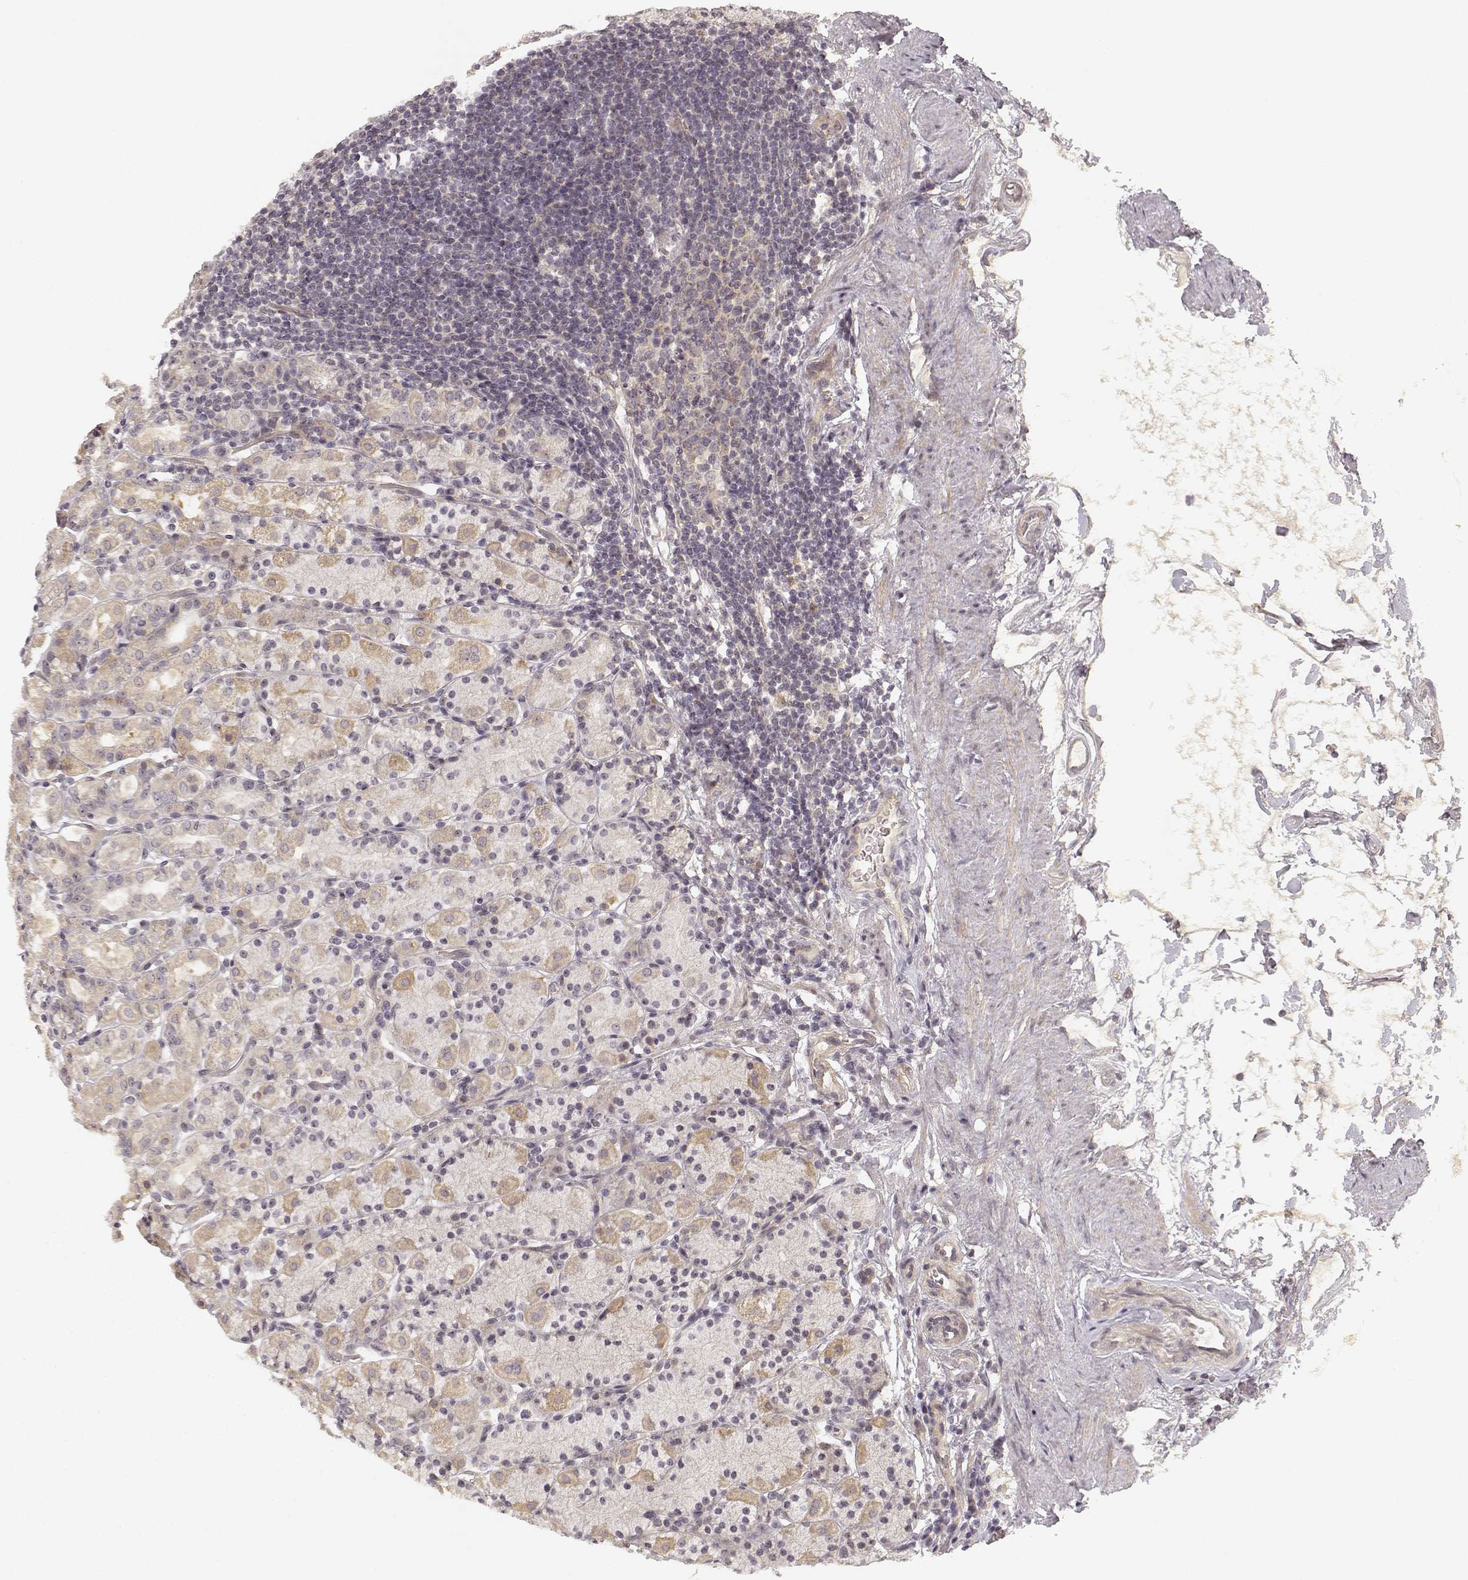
{"staining": {"intensity": "weak", "quantity": "<25%", "location": "cytoplasmic/membranous"}, "tissue": "stomach", "cell_type": "Glandular cells", "image_type": "normal", "snomed": [{"axis": "morphology", "description": "Normal tissue, NOS"}, {"axis": "topography", "description": "Stomach, upper"}, {"axis": "topography", "description": "Stomach"}], "caption": "The IHC histopathology image has no significant positivity in glandular cells of stomach.", "gene": "MED12L", "patient": {"sex": "male", "age": 62}}